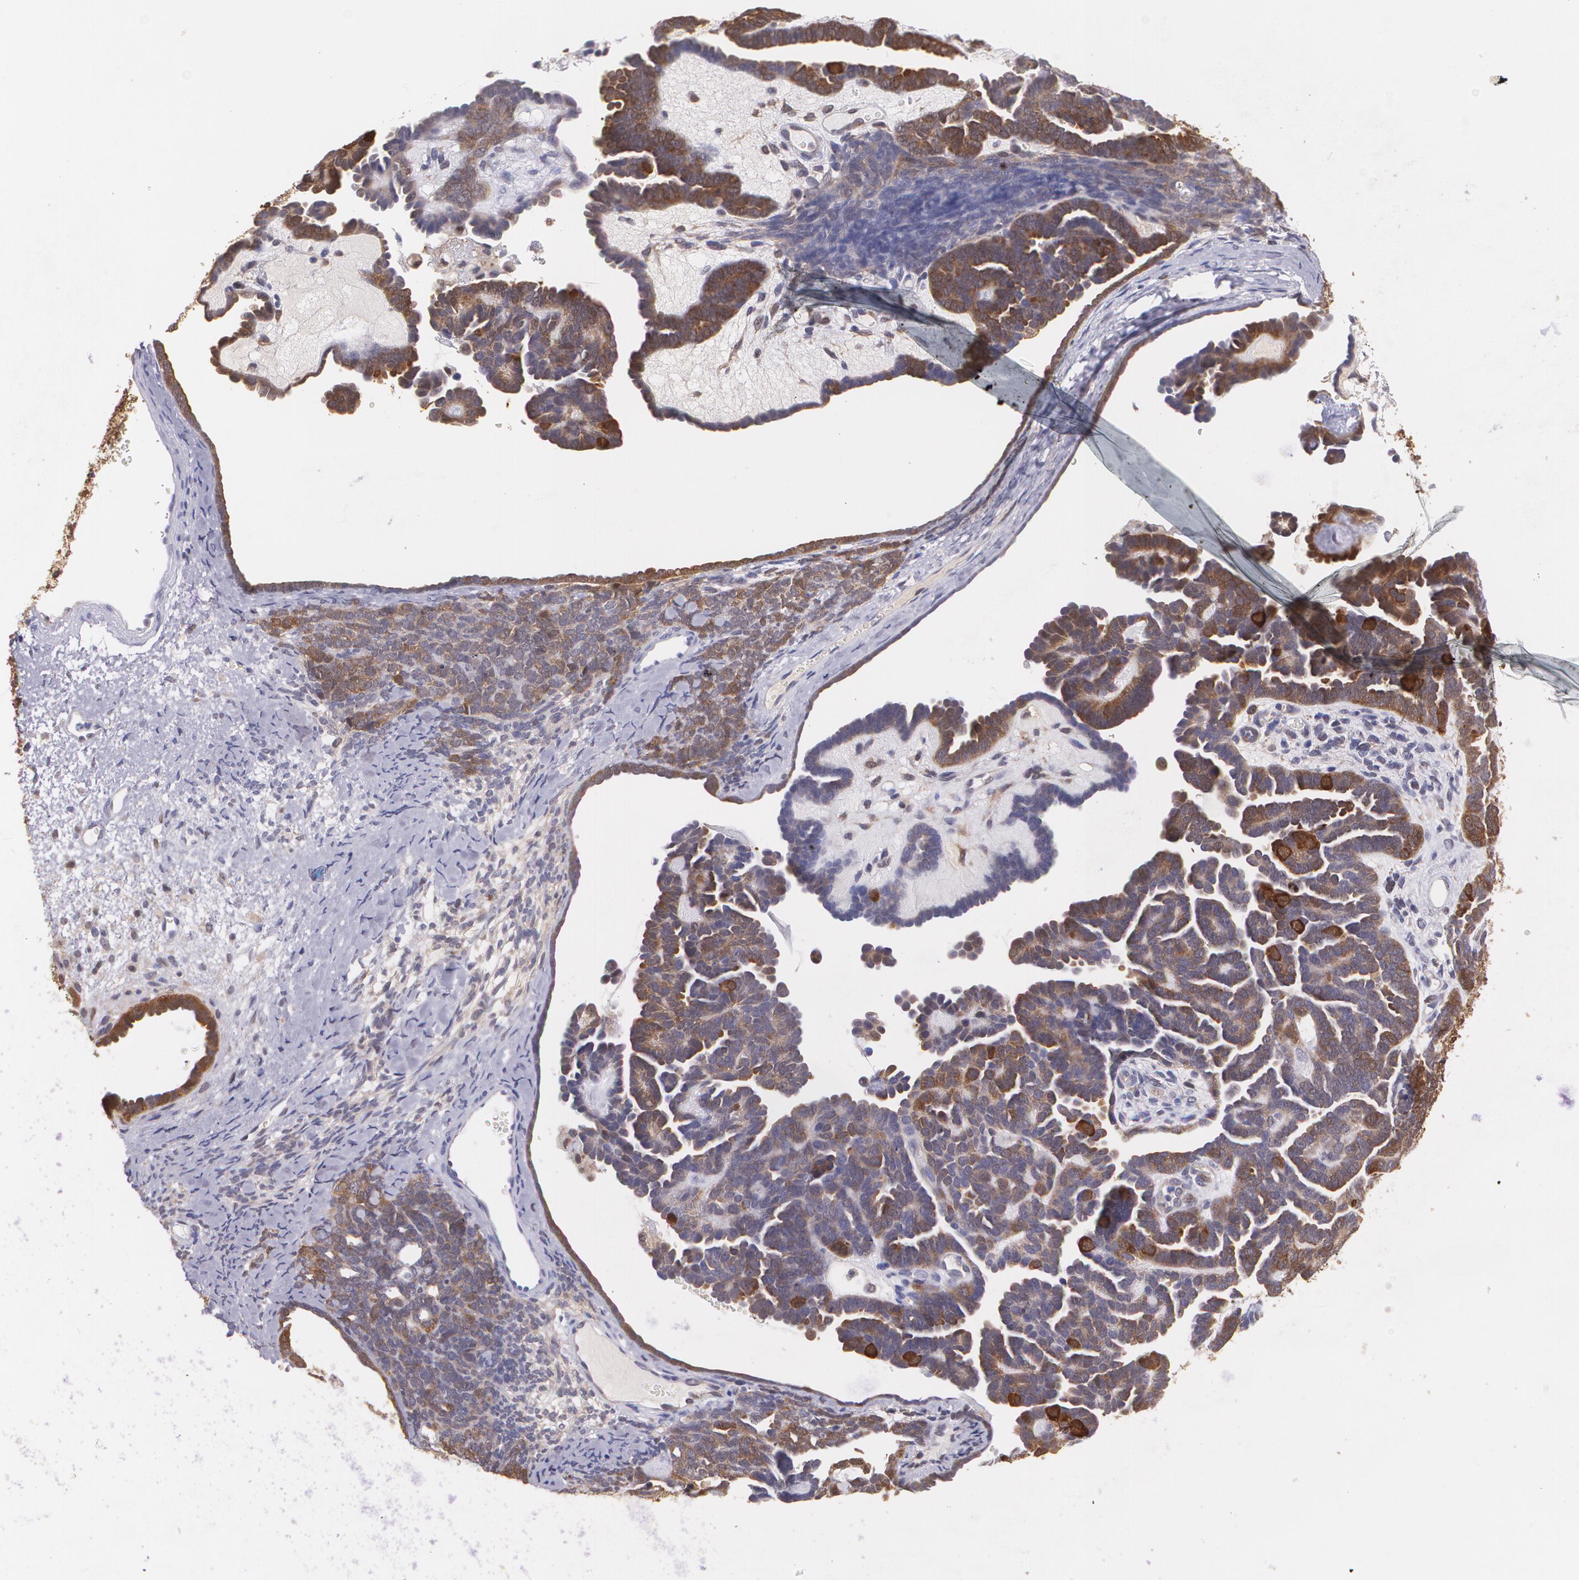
{"staining": {"intensity": "moderate", "quantity": ">75%", "location": "cytoplasmic/membranous"}, "tissue": "endometrial cancer", "cell_type": "Tumor cells", "image_type": "cancer", "snomed": [{"axis": "morphology", "description": "Neoplasm, malignant, NOS"}, {"axis": "topography", "description": "Endometrium"}], "caption": "This is an image of immunohistochemistry staining of endometrial cancer, which shows moderate positivity in the cytoplasmic/membranous of tumor cells.", "gene": "HSPH1", "patient": {"sex": "female", "age": 74}}